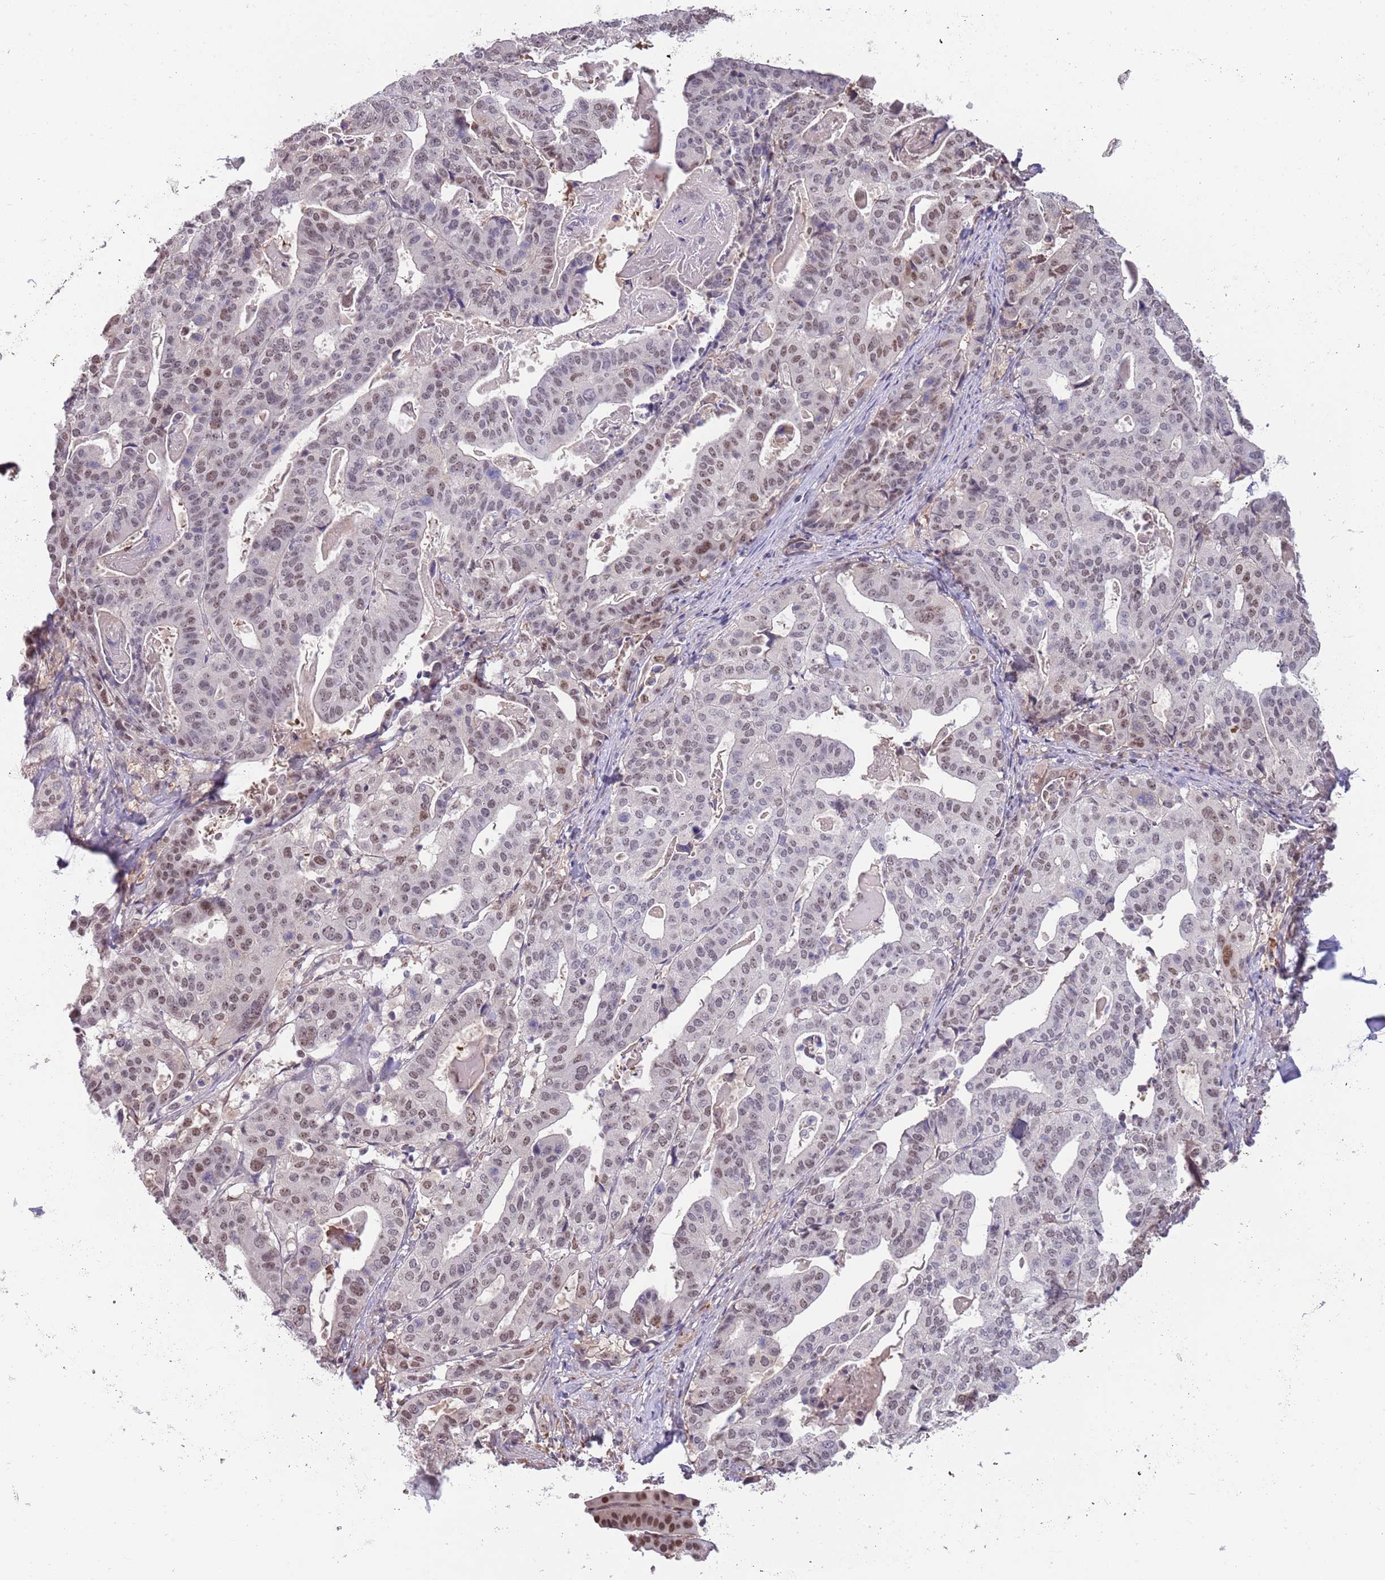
{"staining": {"intensity": "weak", "quantity": "<25%", "location": "nuclear"}, "tissue": "stomach cancer", "cell_type": "Tumor cells", "image_type": "cancer", "snomed": [{"axis": "morphology", "description": "Adenocarcinoma, NOS"}, {"axis": "topography", "description": "Stomach"}], "caption": "This micrograph is of adenocarcinoma (stomach) stained with IHC to label a protein in brown with the nuclei are counter-stained blue. There is no staining in tumor cells. Nuclei are stained in blue.", "gene": "ZBTB7A", "patient": {"sex": "male", "age": 48}}